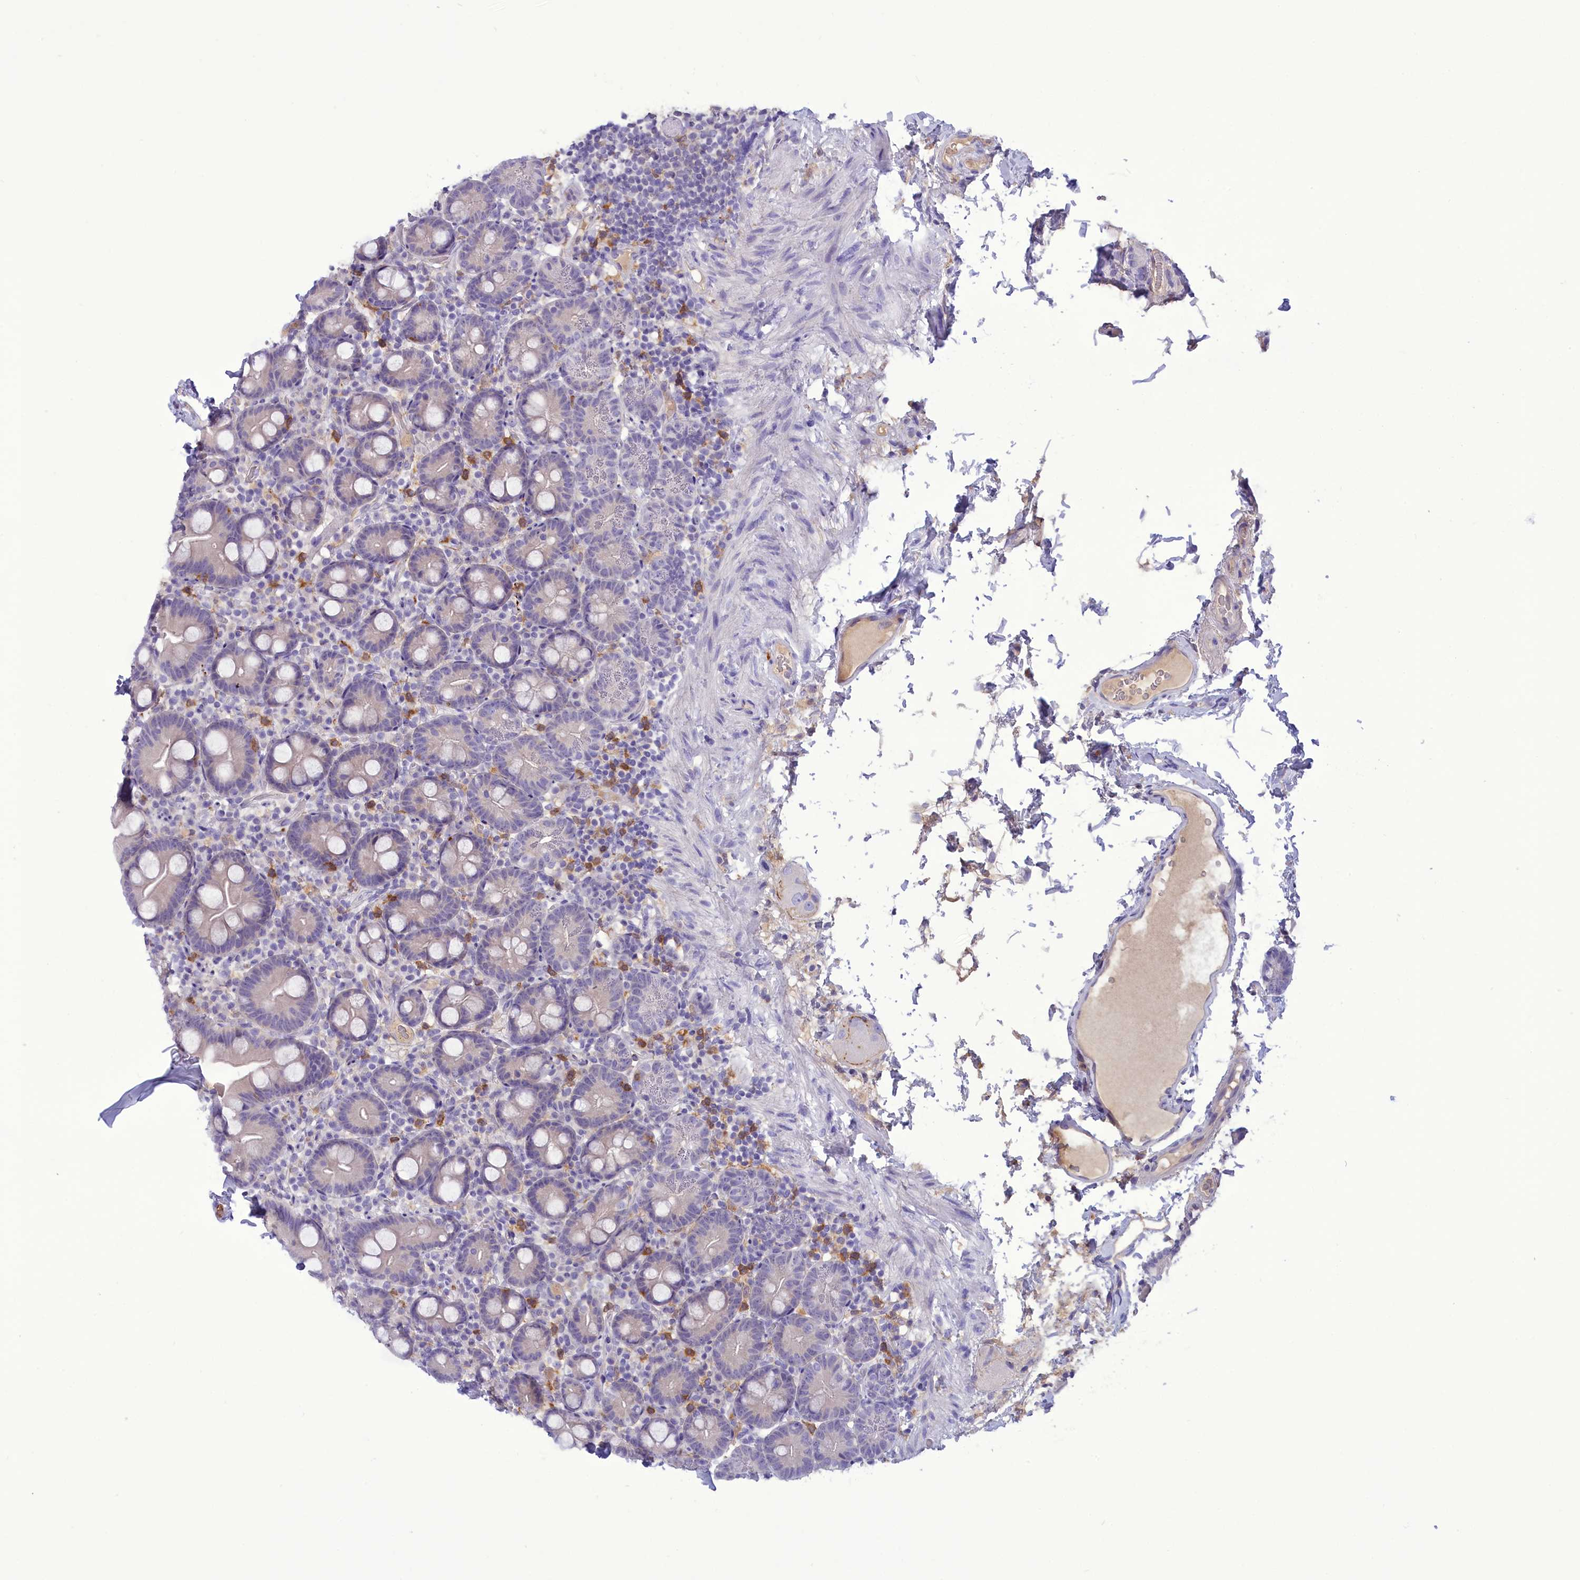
{"staining": {"intensity": "negative", "quantity": "none", "location": "none"}, "tissue": "small intestine", "cell_type": "Glandular cells", "image_type": "normal", "snomed": [{"axis": "morphology", "description": "Normal tissue, NOS"}, {"axis": "topography", "description": "Small intestine"}], "caption": "Immunohistochemistry histopathology image of unremarkable small intestine: small intestine stained with DAB demonstrates no significant protein expression in glandular cells. (IHC, brightfield microscopy, high magnification).", "gene": "FAM149B1", "patient": {"sex": "female", "age": 68}}